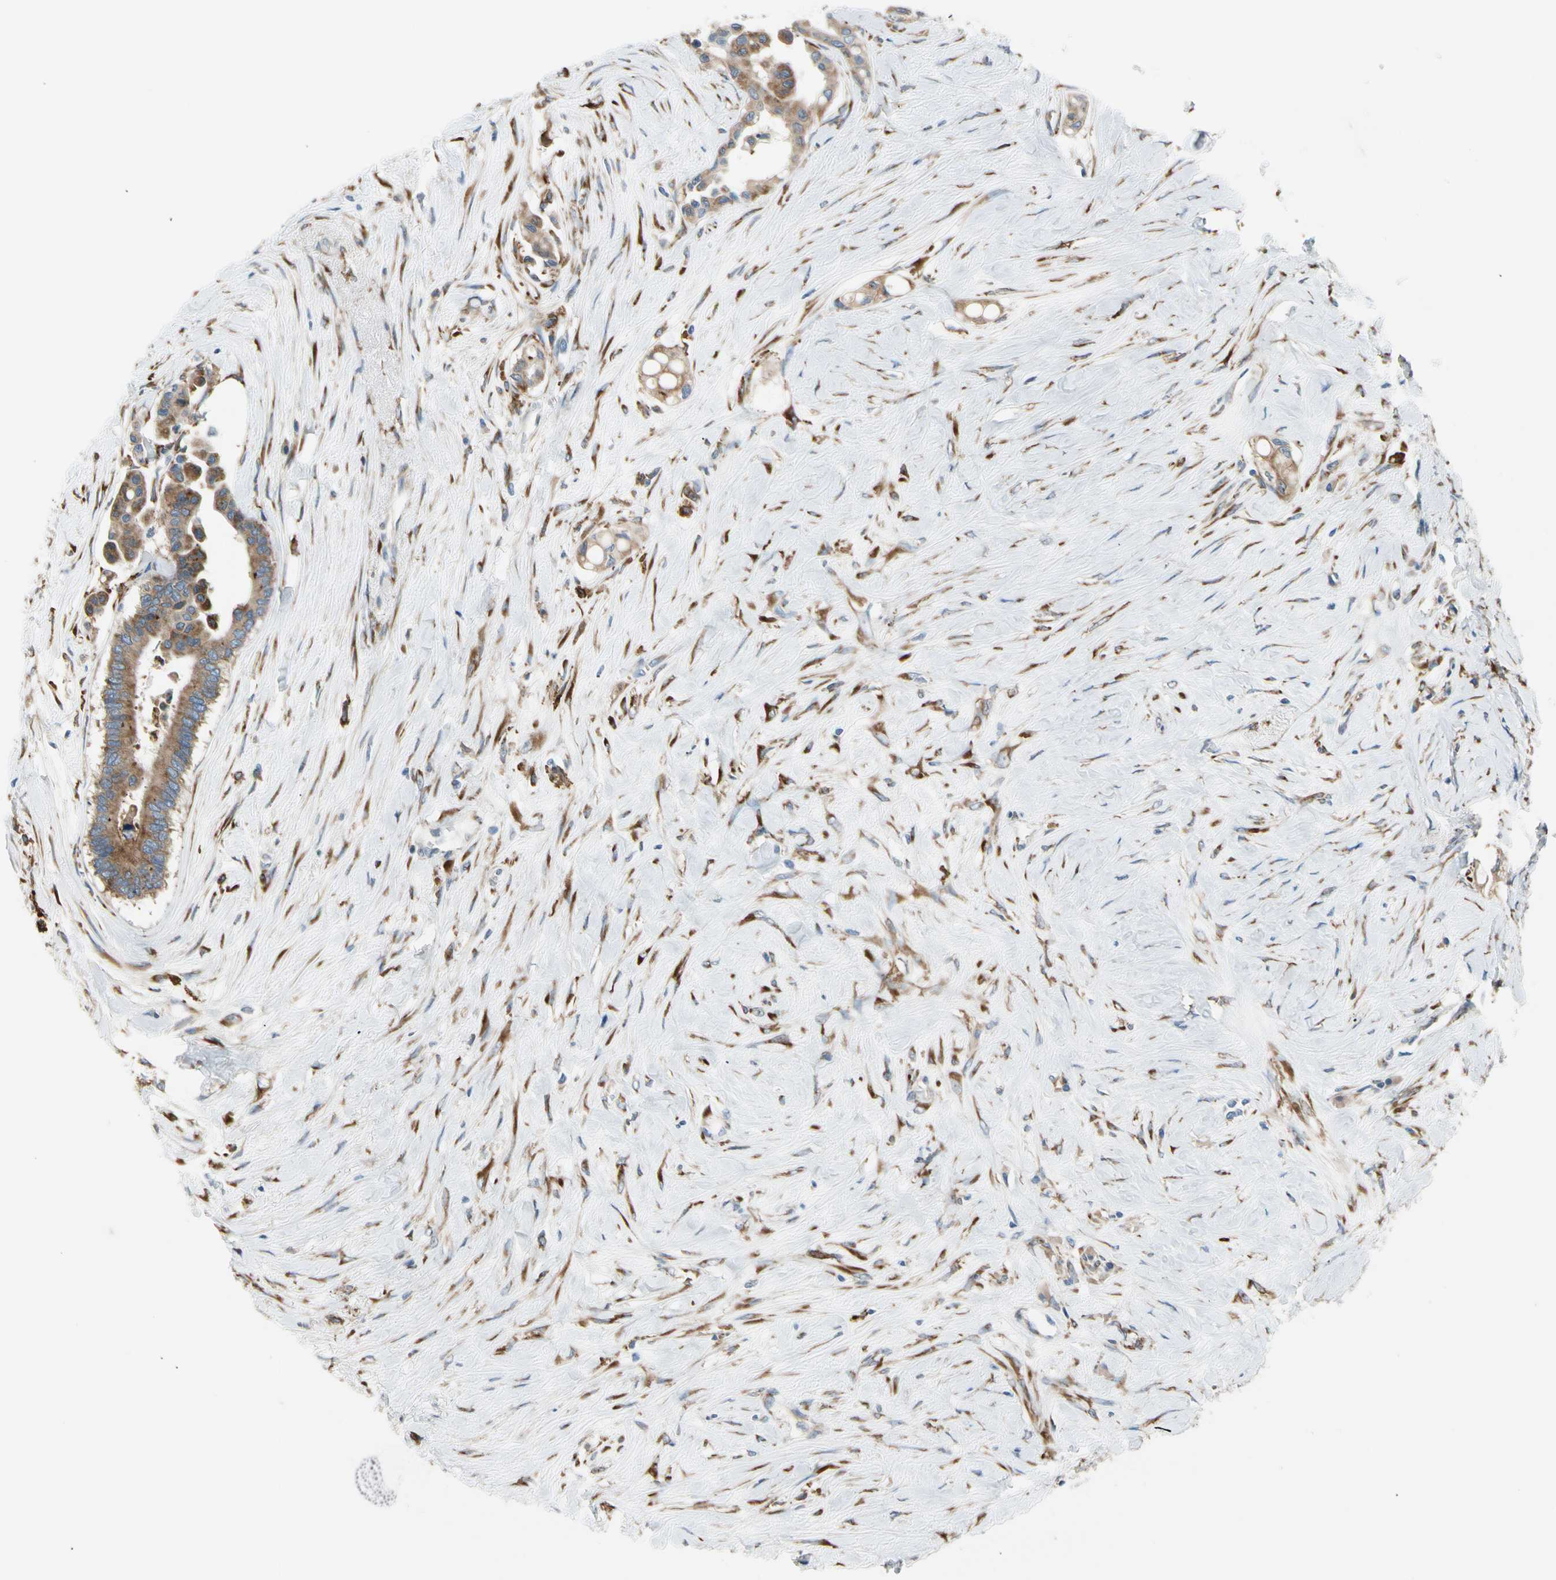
{"staining": {"intensity": "moderate", "quantity": "25%-75%", "location": "cytoplasmic/membranous"}, "tissue": "colorectal cancer", "cell_type": "Tumor cells", "image_type": "cancer", "snomed": [{"axis": "morphology", "description": "Normal tissue, NOS"}, {"axis": "morphology", "description": "Adenocarcinoma, NOS"}, {"axis": "topography", "description": "Colon"}], "caption": "Colorectal cancer (adenocarcinoma) stained for a protein (brown) displays moderate cytoplasmic/membranous positive expression in about 25%-75% of tumor cells.", "gene": "LRPAP1", "patient": {"sex": "male", "age": 82}}